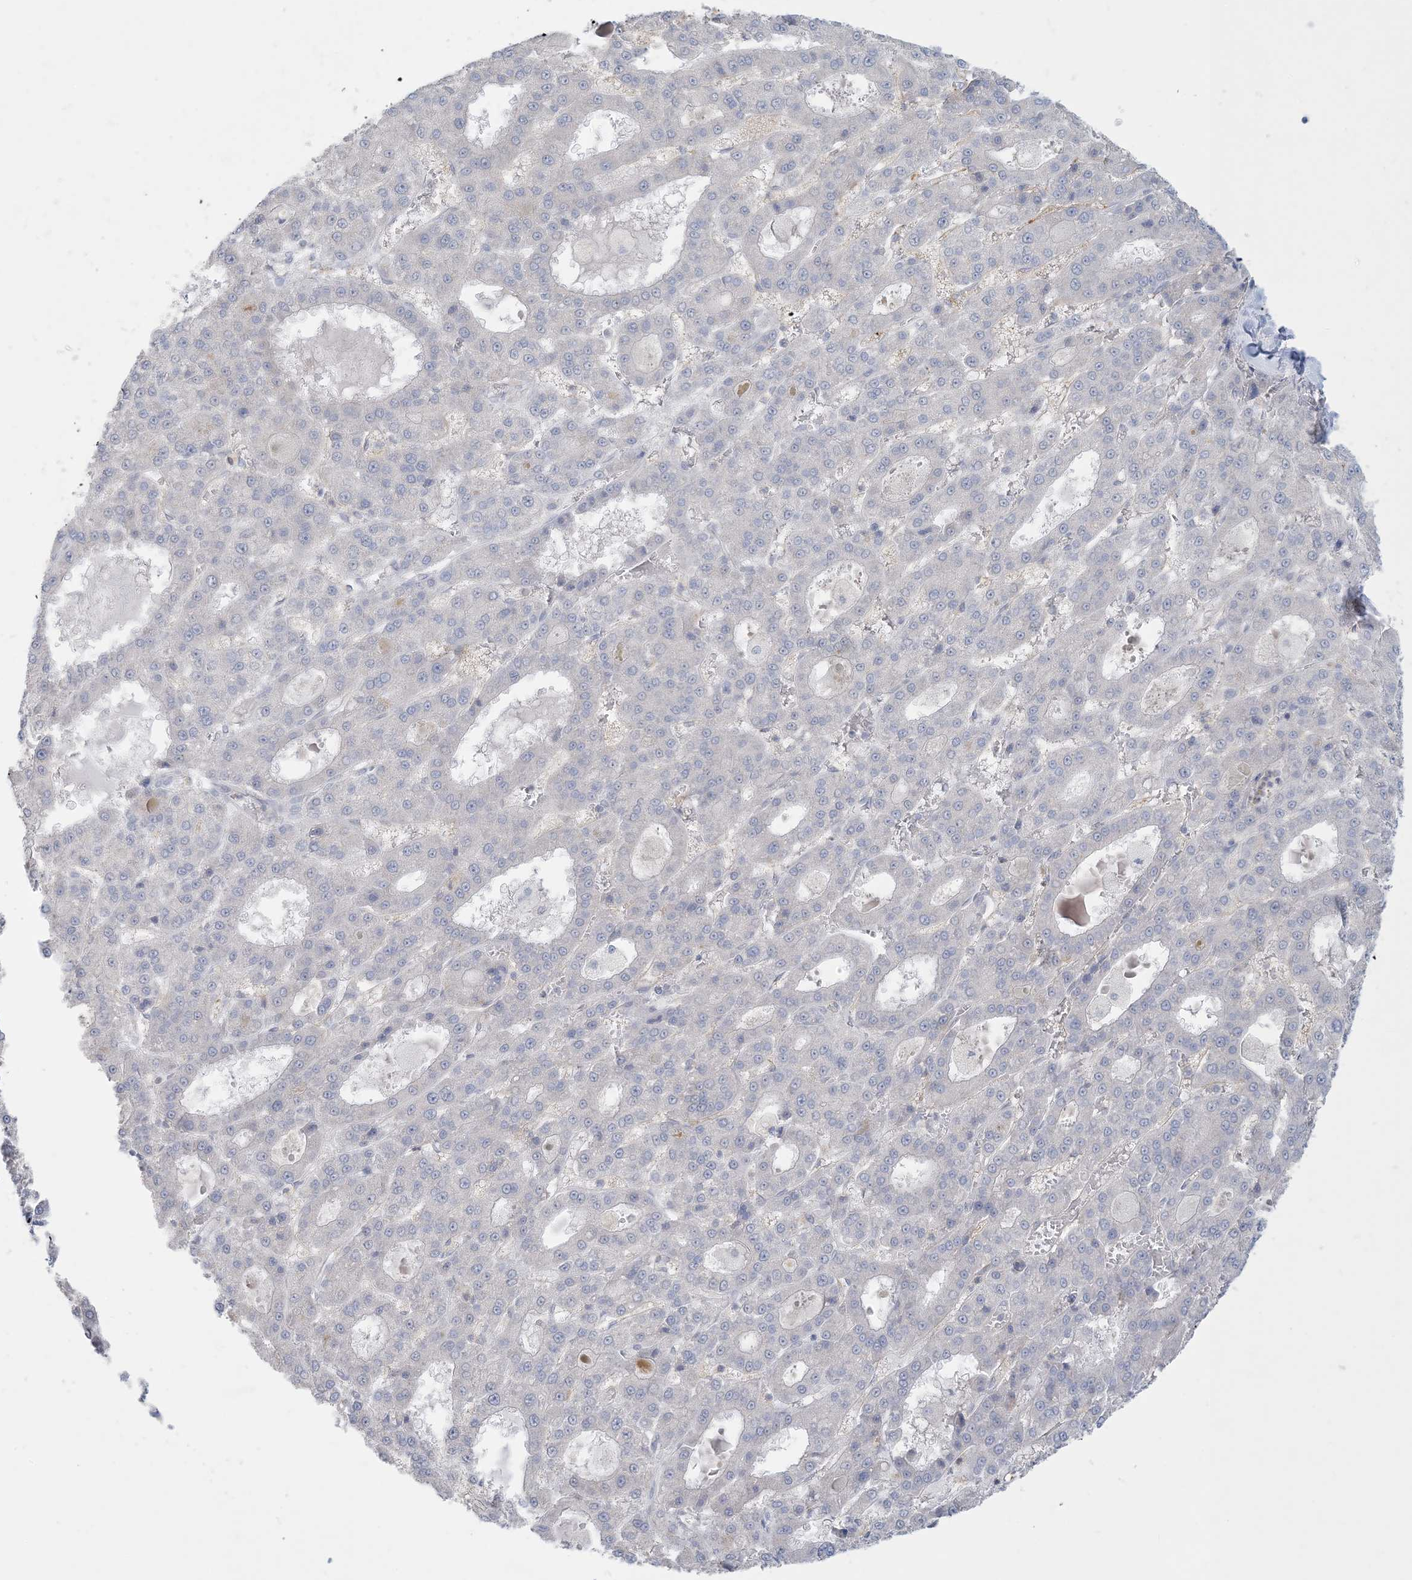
{"staining": {"intensity": "negative", "quantity": "none", "location": "none"}, "tissue": "liver cancer", "cell_type": "Tumor cells", "image_type": "cancer", "snomed": [{"axis": "morphology", "description": "Carcinoma, Hepatocellular, NOS"}, {"axis": "topography", "description": "Liver"}], "caption": "Tumor cells are negative for protein expression in human liver hepatocellular carcinoma.", "gene": "KIF3A", "patient": {"sex": "male", "age": 70}}